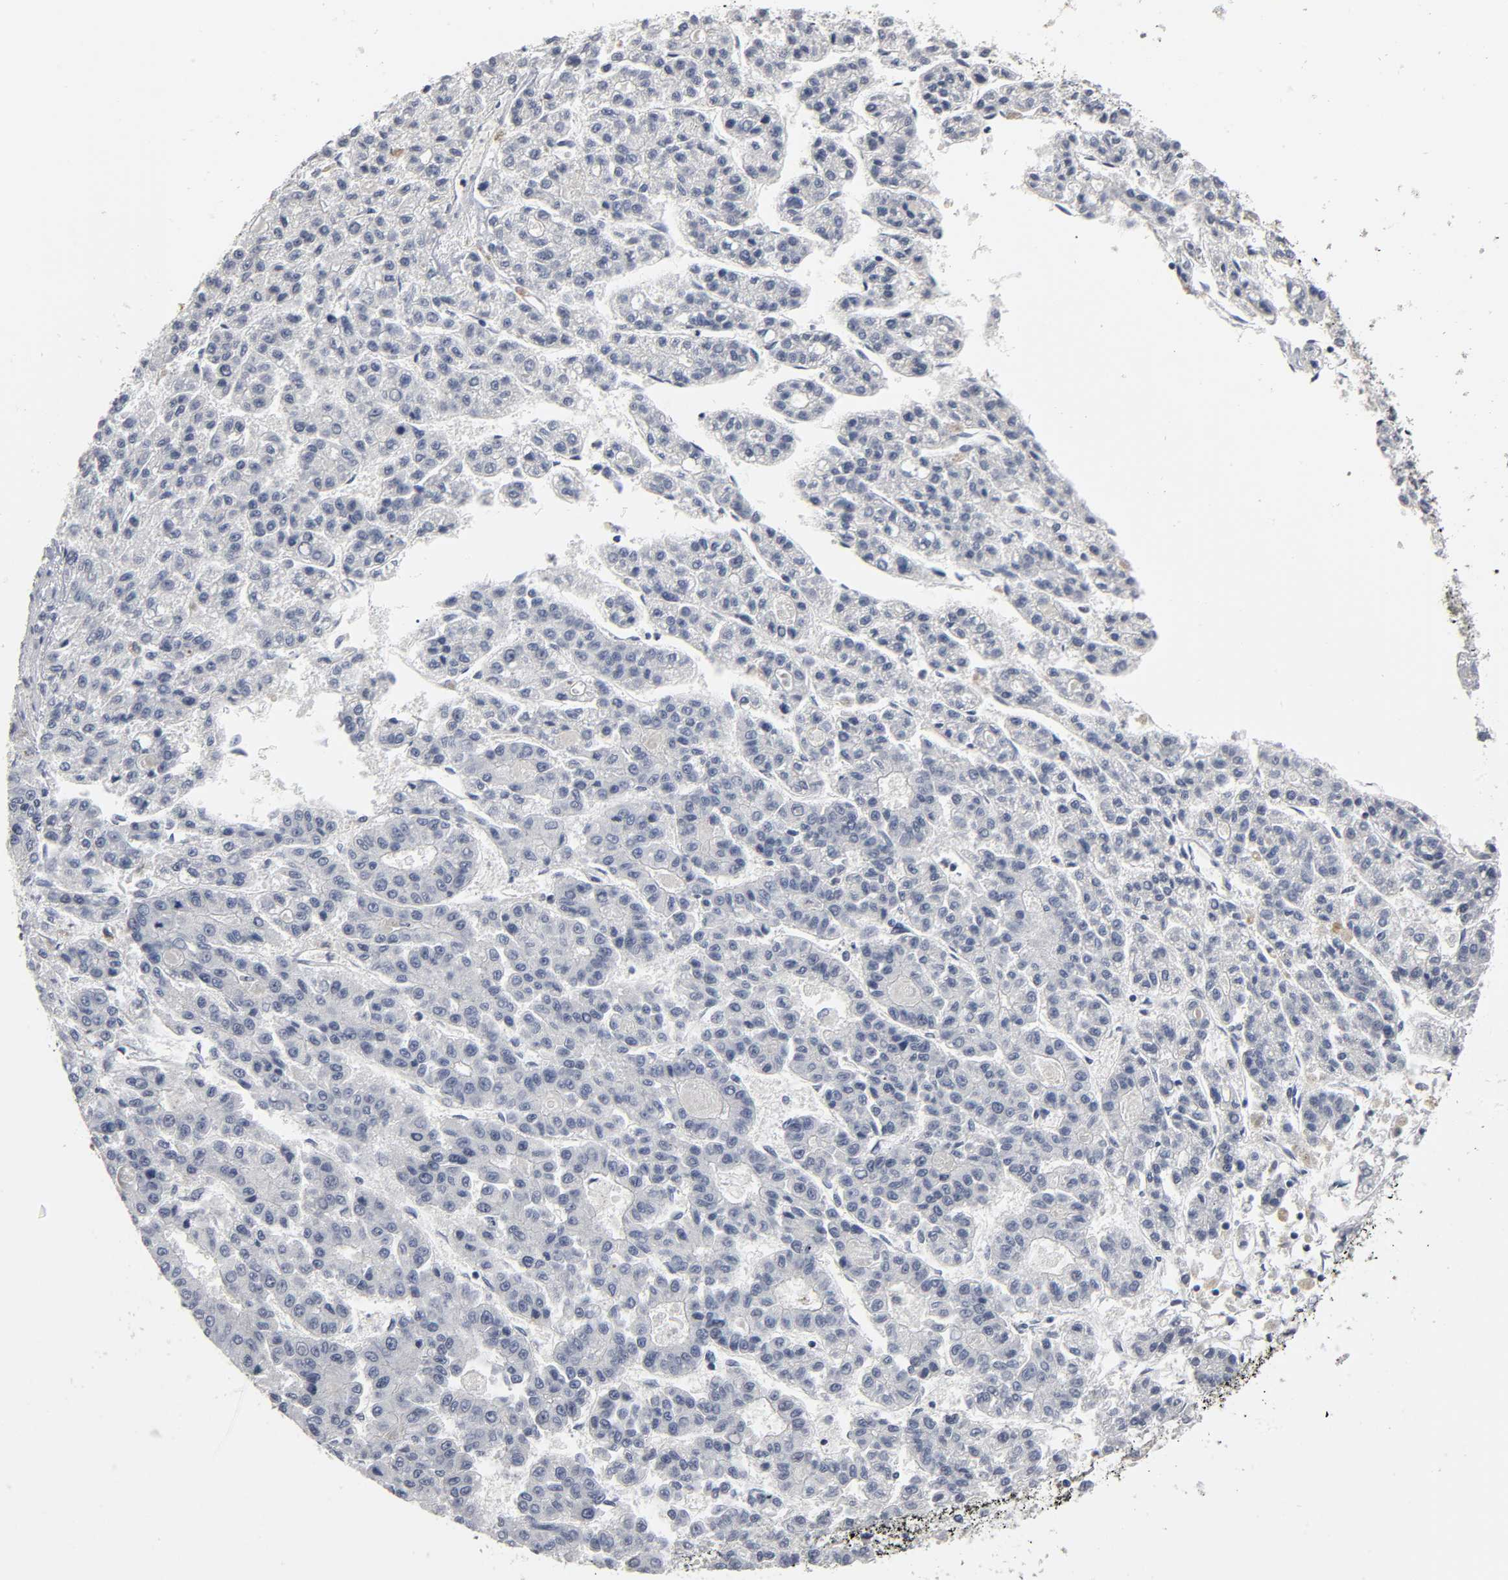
{"staining": {"intensity": "negative", "quantity": "none", "location": "none"}, "tissue": "liver cancer", "cell_type": "Tumor cells", "image_type": "cancer", "snomed": [{"axis": "morphology", "description": "Carcinoma, Hepatocellular, NOS"}, {"axis": "topography", "description": "Liver"}], "caption": "DAB immunohistochemical staining of liver cancer (hepatocellular carcinoma) exhibits no significant staining in tumor cells. (Brightfield microscopy of DAB (3,3'-diaminobenzidine) IHC at high magnification).", "gene": "TCAP", "patient": {"sex": "male", "age": 70}}